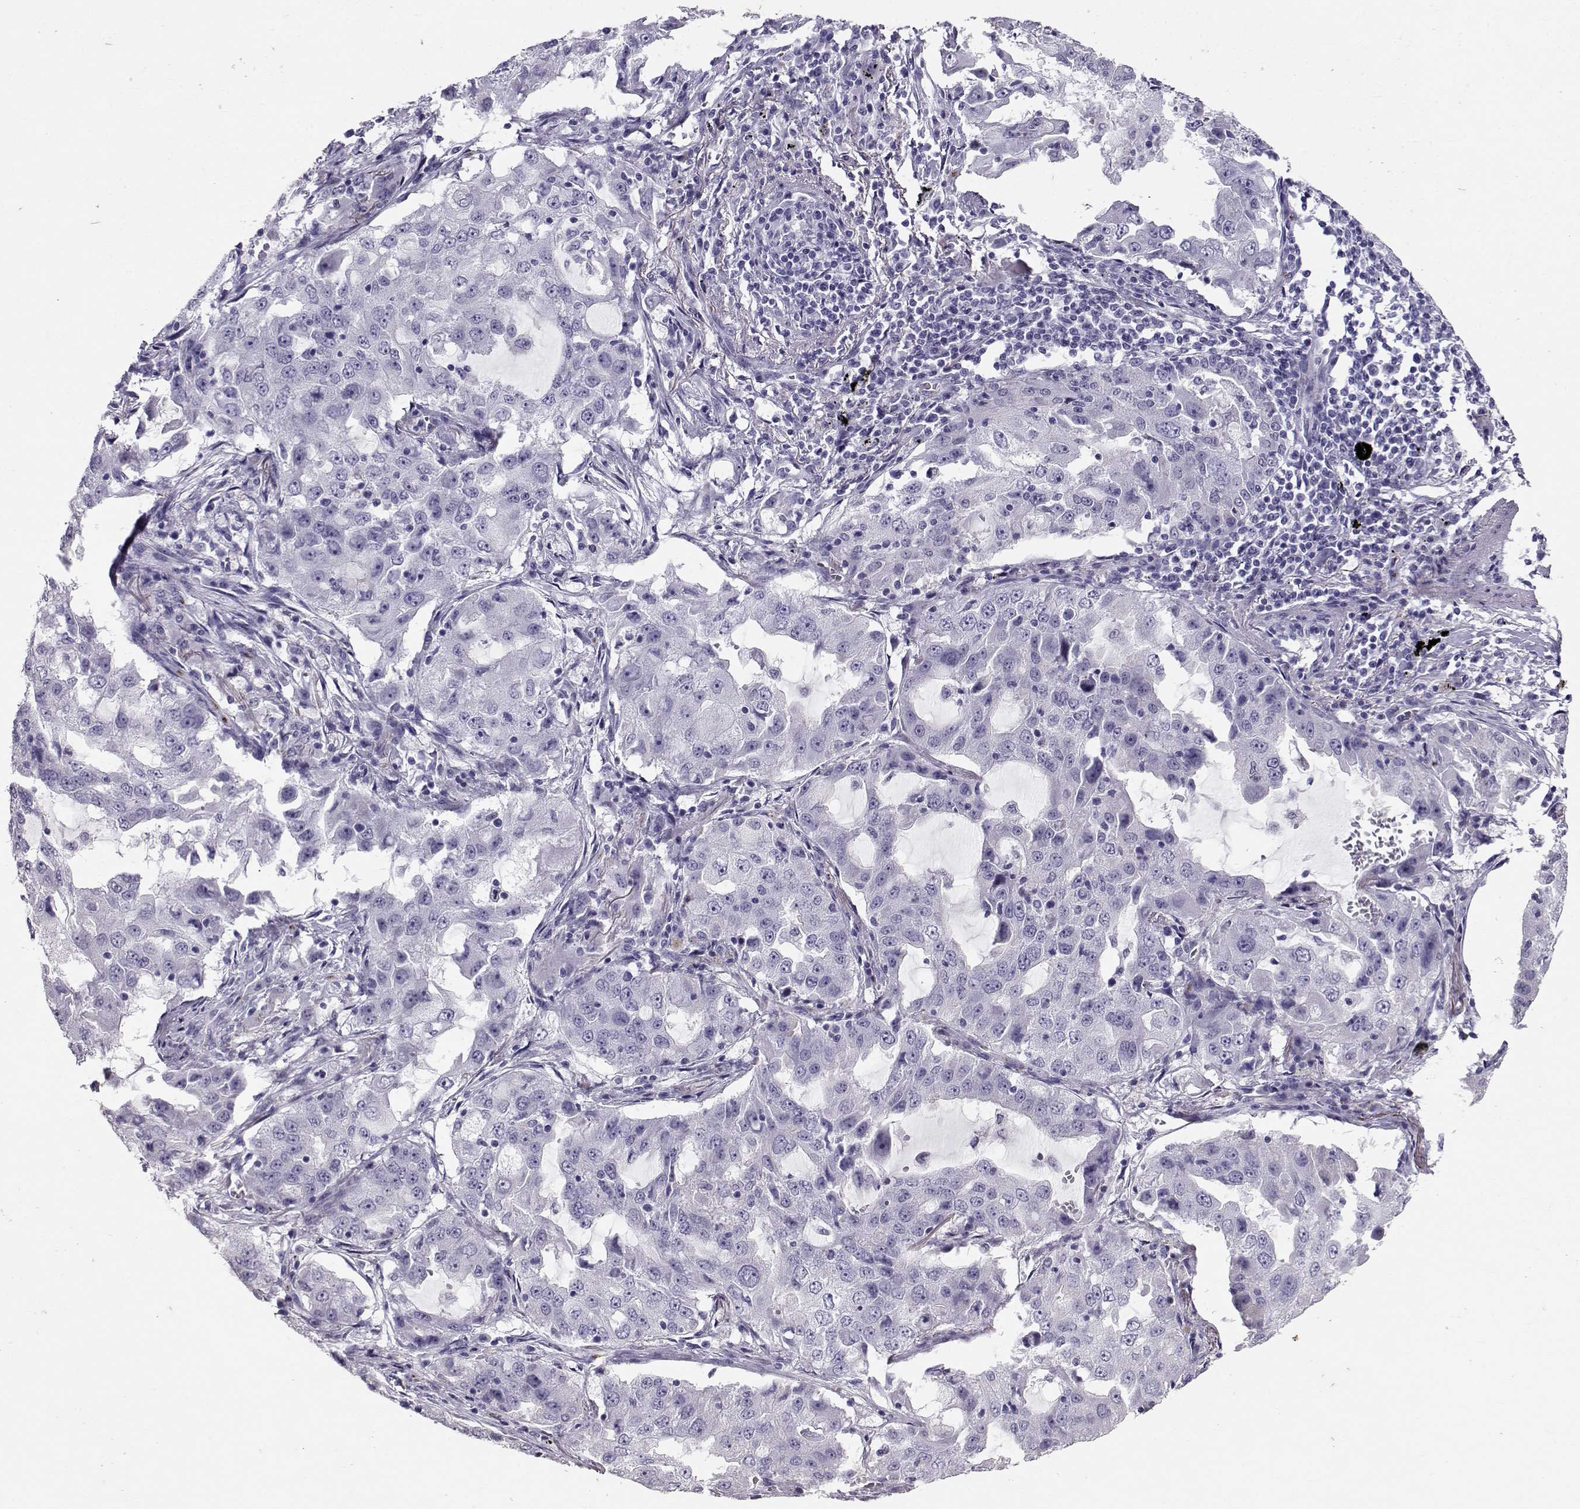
{"staining": {"intensity": "negative", "quantity": "none", "location": "none"}, "tissue": "lung cancer", "cell_type": "Tumor cells", "image_type": "cancer", "snomed": [{"axis": "morphology", "description": "Adenocarcinoma, NOS"}, {"axis": "topography", "description": "Lung"}], "caption": "Immunohistochemistry image of neoplastic tissue: adenocarcinoma (lung) stained with DAB demonstrates no significant protein staining in tumor cells.", "gene": "RD3", "patient": {"sex": "female", "age": 61}}